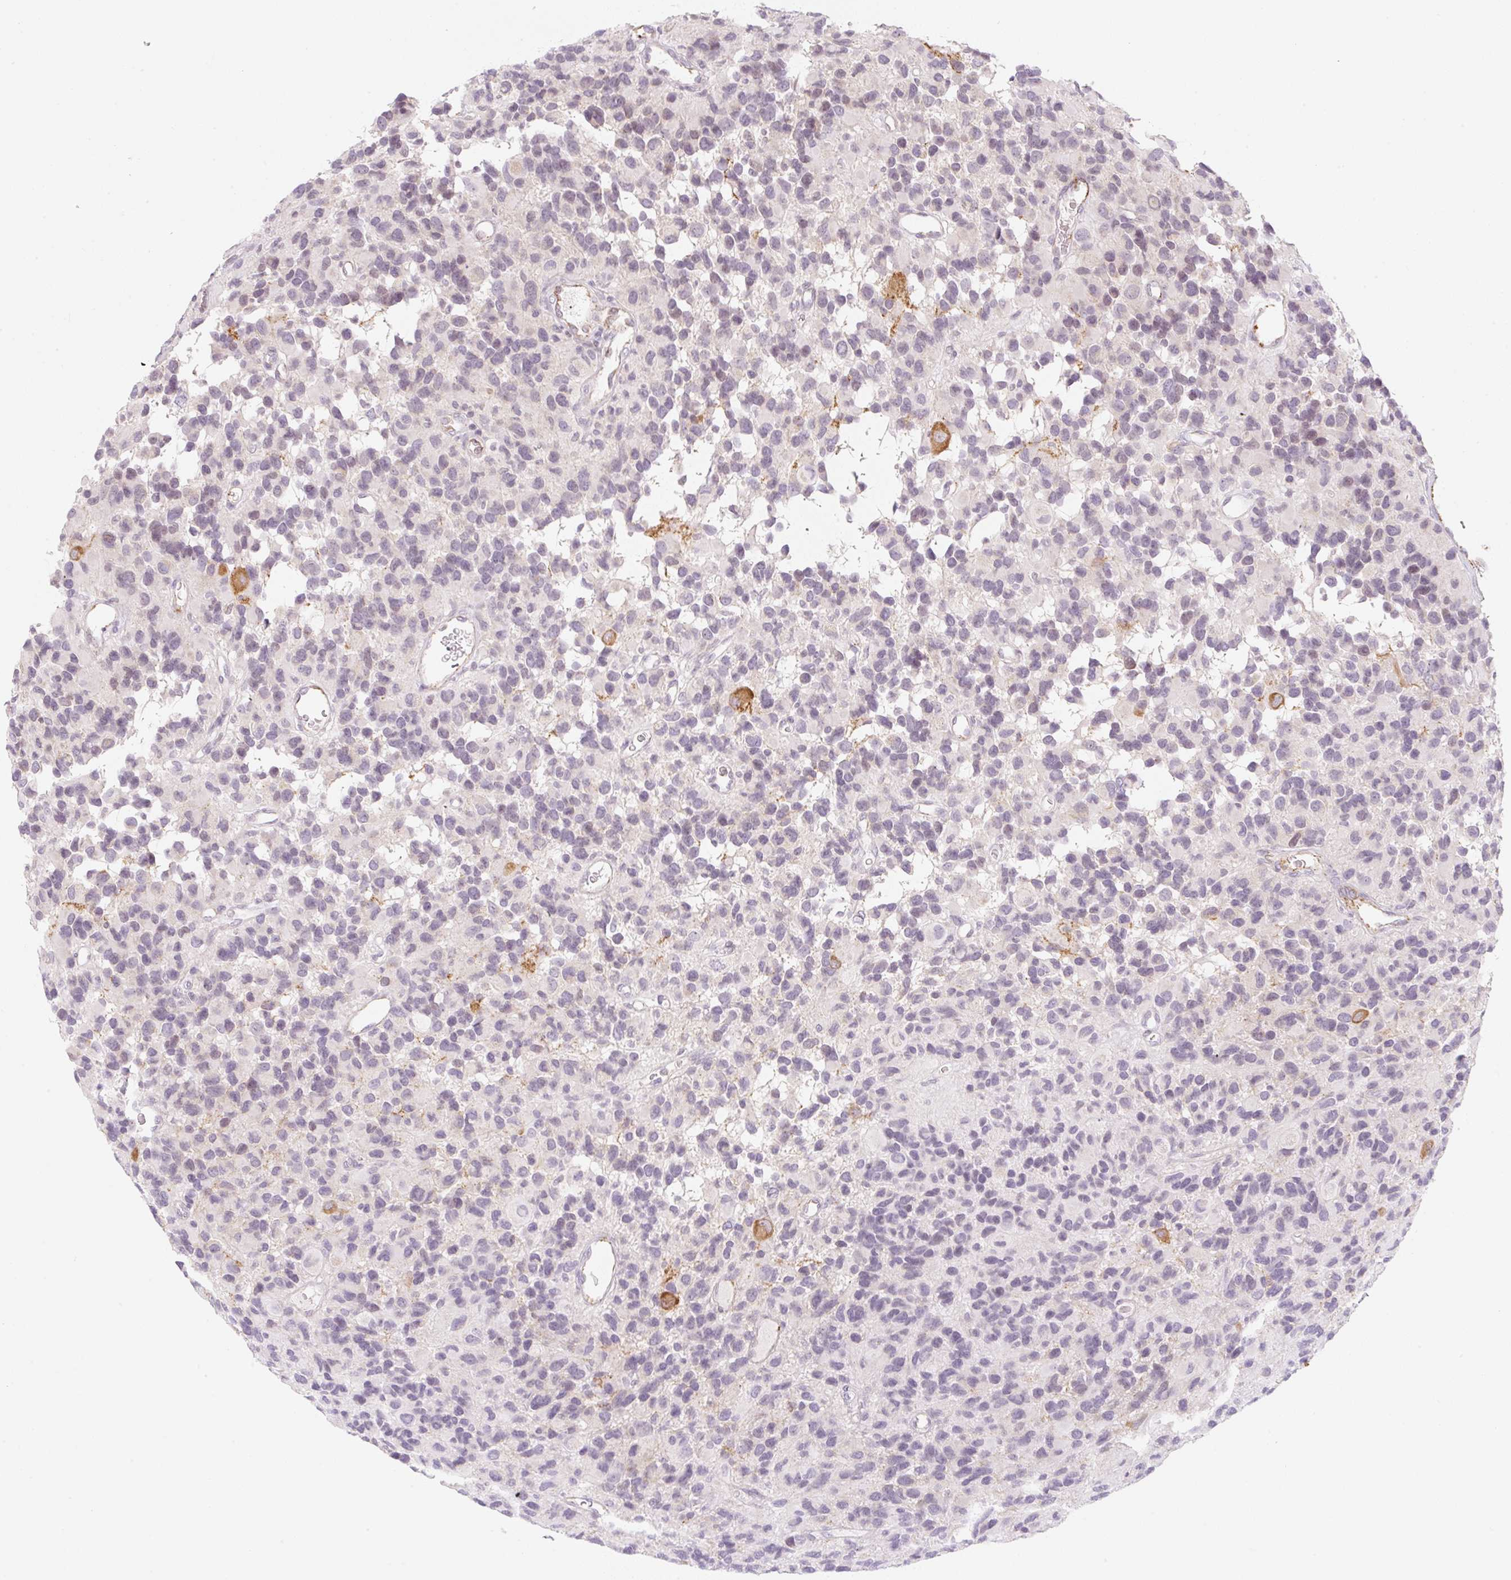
{"staining": {"intensity": "weak", "quantity": "<25%", "location": "nuclear"}, "tissue": "glioma", "cell_type": "Tumor cells", "image_type": "cancer", "snomed": [{"axis": "morphology", "description": "Glioma, malignant, High grade"}, {"axis": "topography", "description": "Brain"}], "caption": "This is an immunohistochemistry (IHC) micrograph of malignant high-grade glioma. There is no expression in tumor cells.", "gene": "CASKIN1", "patient": {"sex": "male", "age": 77}}